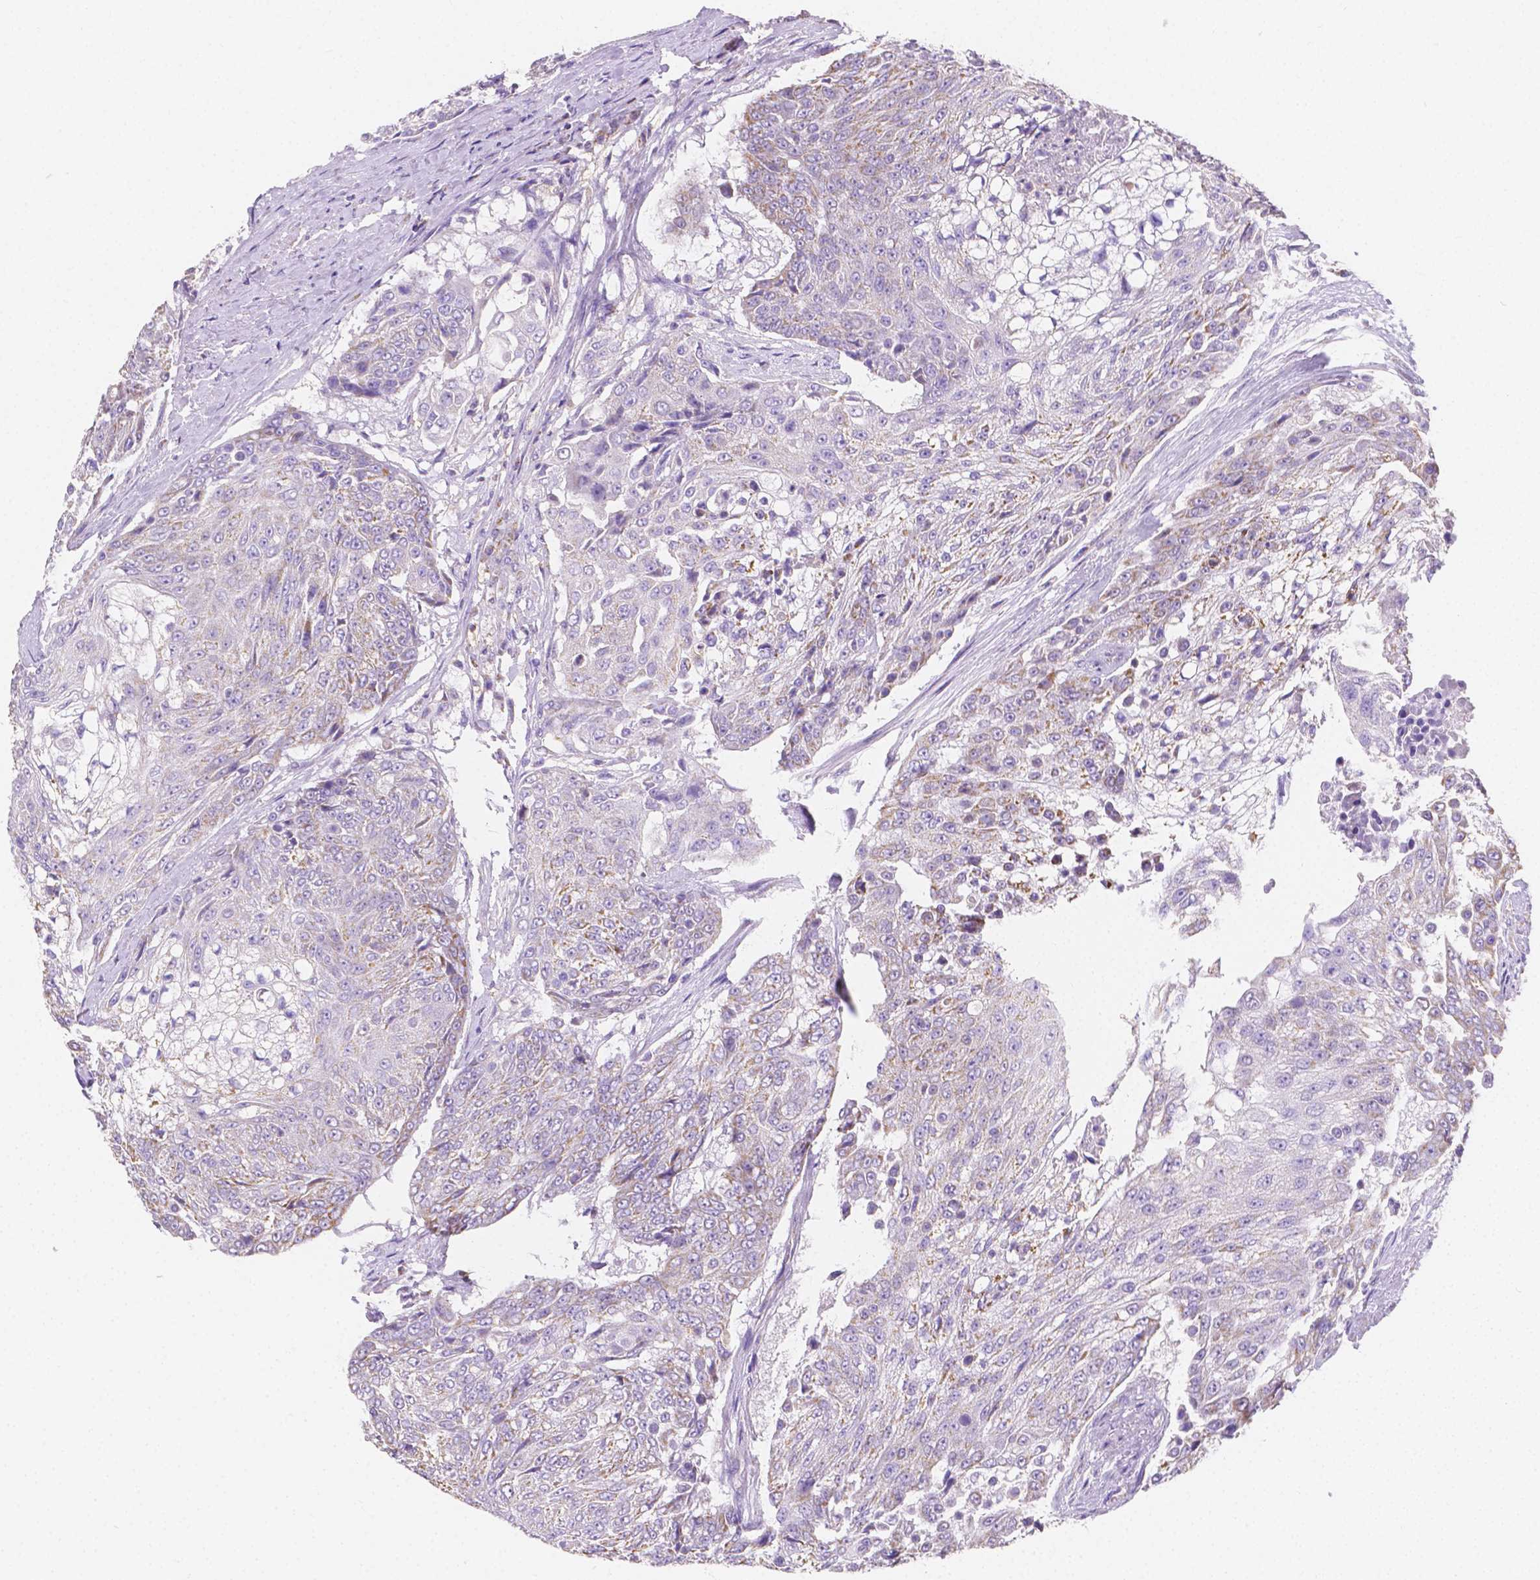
{"staining": {"intensity": "weak", "quantity": "<25%", "location": "cytoplasmic/membranous"}, "tissue": "urothelial cancer", "cell_type": "Tumor cells", "image_type": "cancer", "snomed": [{"axis": "morphology", "description": "Urothelial carcinoma, High grade"}, {"axis": "topography", "description": "Urinary bladder"}], "caption": "This histopathology image is of urothelial cancer stained with immunohistochemistry (IHC) to label a protein in brown with the nuclei are counter-stained blue. There is no positivity in tumor cells.", "gene": "SGTB", "patient": {"sex": "female", "age": 63}}